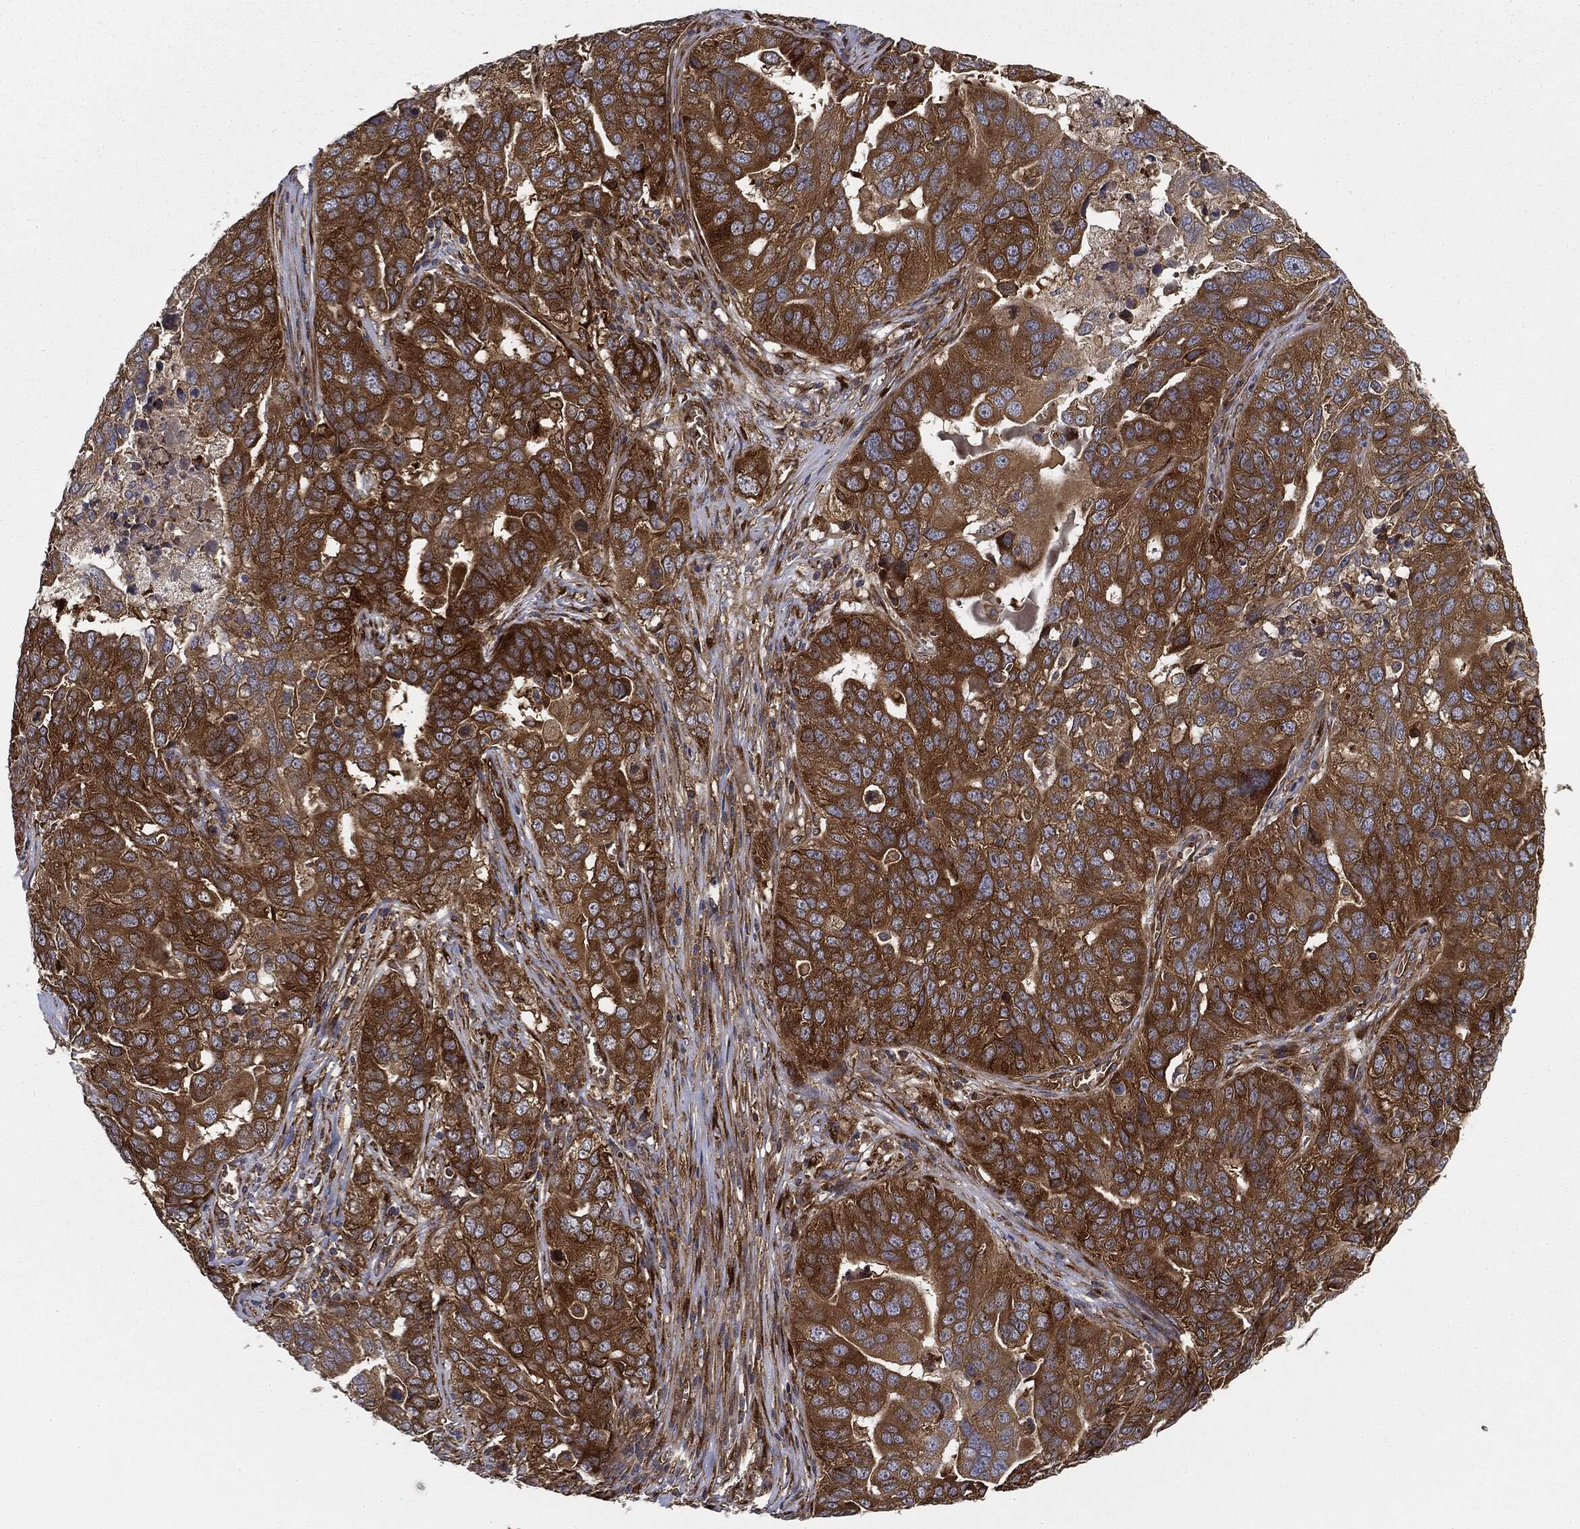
{"staining": {"intensity": "strong", "quantity": ">75%", "location": "cytoplasmic/membranous"}, "tissue": "ovarian cancer", "cell_type": "Tumor cells", "image_type": "cancer", "snomed": [{"axis": "morphology", "description": "Carcinoma, endometroid"}, {"axis": "topography", "description": "Soft tissue"}, {"axis": "topography", "description": "Ovary"}], "caption": "This image demonstrates immunohistochemistry (IHC) staining of human endometroid carcinoma (ovarian), with high strong cytoplasmic/membranous staining in approximately >75% of tumor cells.", "gene": "EIF2AK2", "patient": {"sex": "female", "age": 52}}